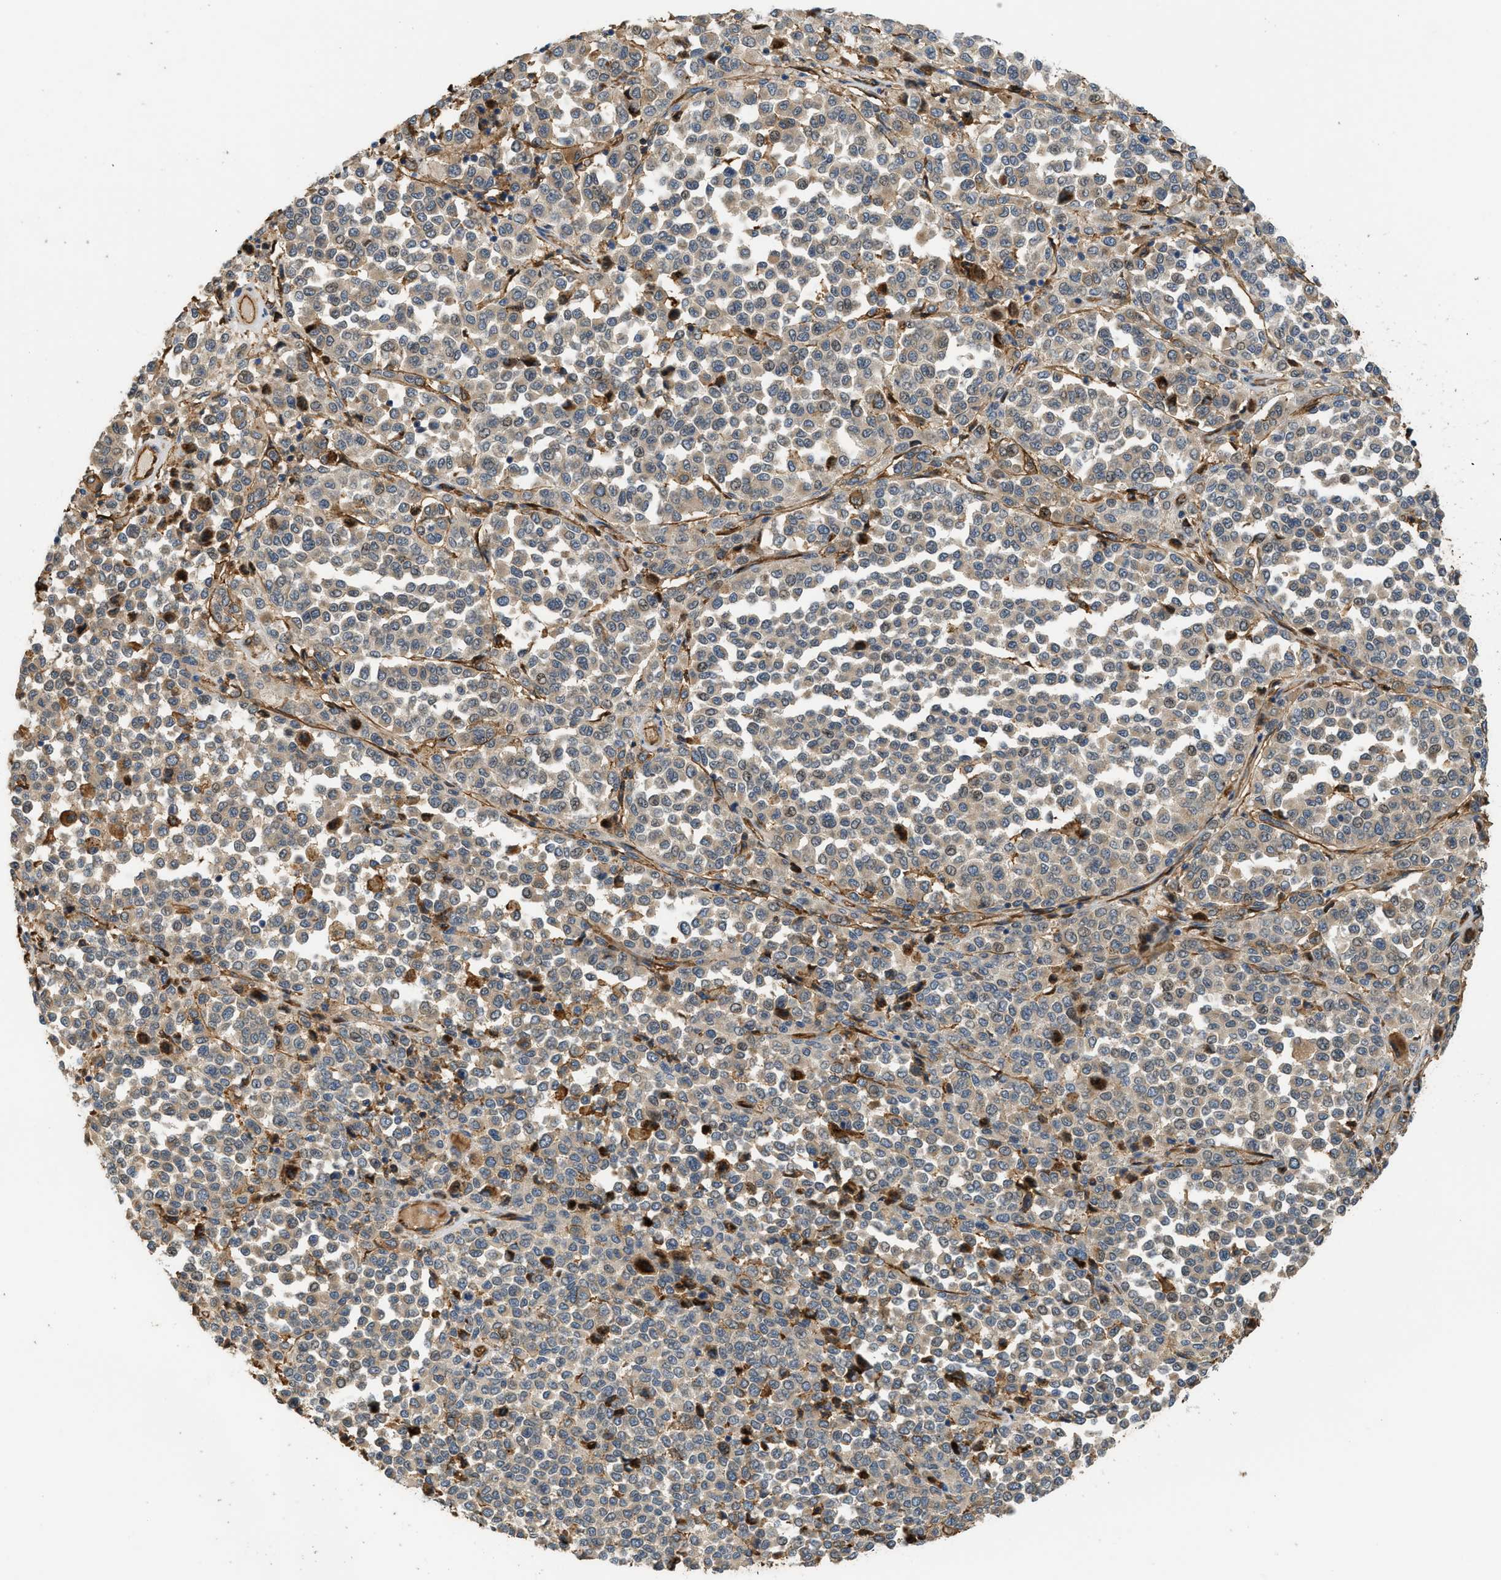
{"staining": {"intensity": "weak", "quantity": ">75%", "location": "cytoplasmic/membranous"}, "tissue": "melanoma", "cell_type": "Tumor cells", "image_type": "cancer", "snomed": [{"axis": "morphology", "description": "Malignant melanoma, Metastatic site"}, {"axis": "topography", "description": "Pancreas"}], "caption": "High-power microscopy captured an IHC photomicrograph of malignant melanoma (metastatic site), revealing weak cytoplasmic/membranous expression in about >75% of tumor cells.", "gene": "DDHD2", "patient": {"sex": "female", "age": 30}}